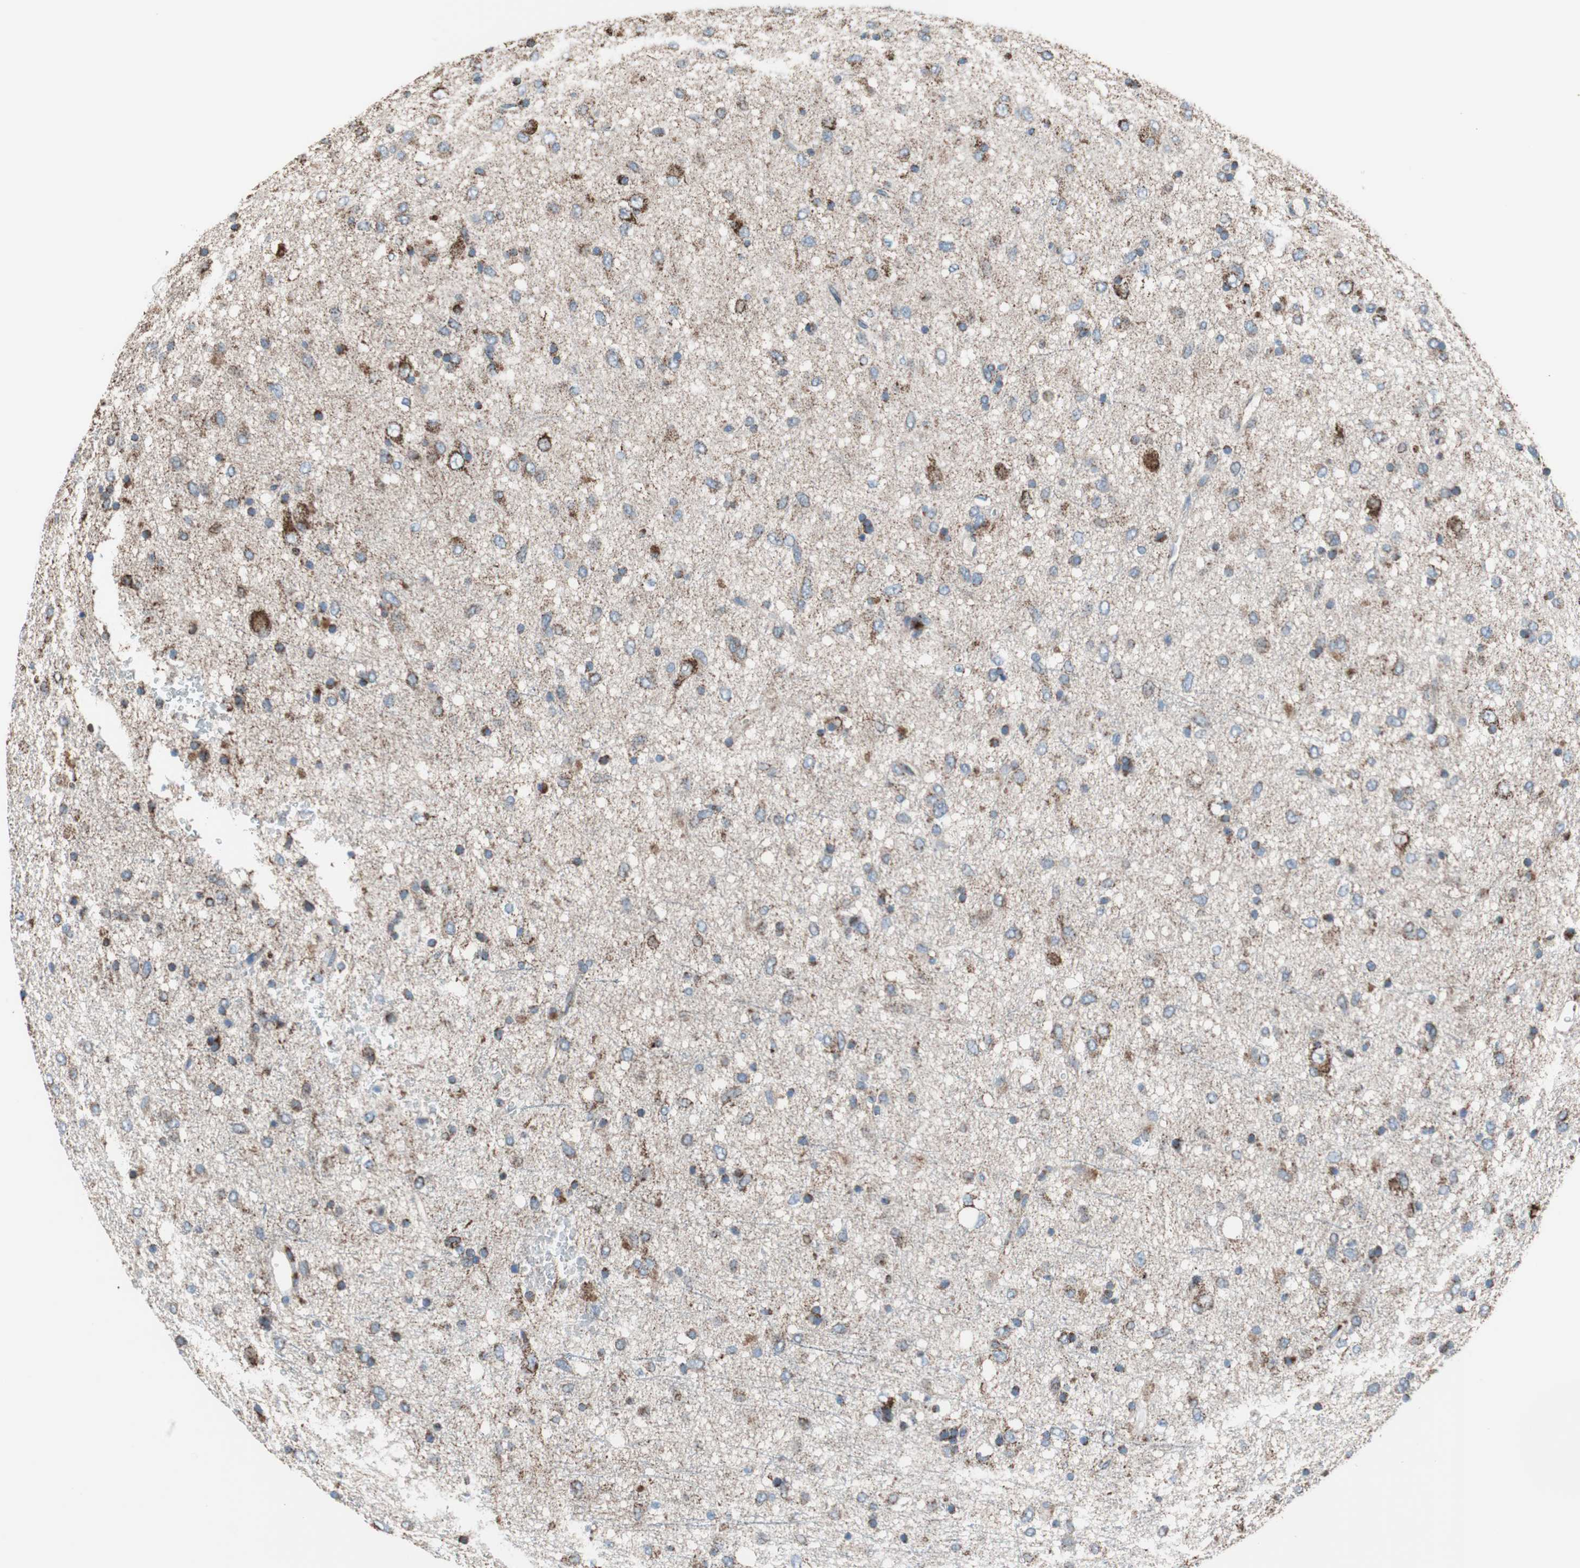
{"staining": {"intensity": "moderate", "quantity": ">75%", "location": "cytoplasmic/membranous"}, "tissue": "glioma", "cell_type": "Tumor cells", "image_type": "cancer", "snomed": [{"axis": "morphology", "description": "Glioma, malignant, Low grade"}, {"axis": "topography", "description": "Brain"}], "caption": "High-power microscopy captured an immunohistochemistry micrograph of malignant glioma (low-grade), revealing moderate cytoplasmic/membranous positivity in approximately >75% of tumor cells. The staining is performed using DAB brown chromogen to label protein expression. The nuclei are counter-stained blue using hematoxylin.", "gene": "PCSK4", "patient": {"sex": "male", "age": 77}}